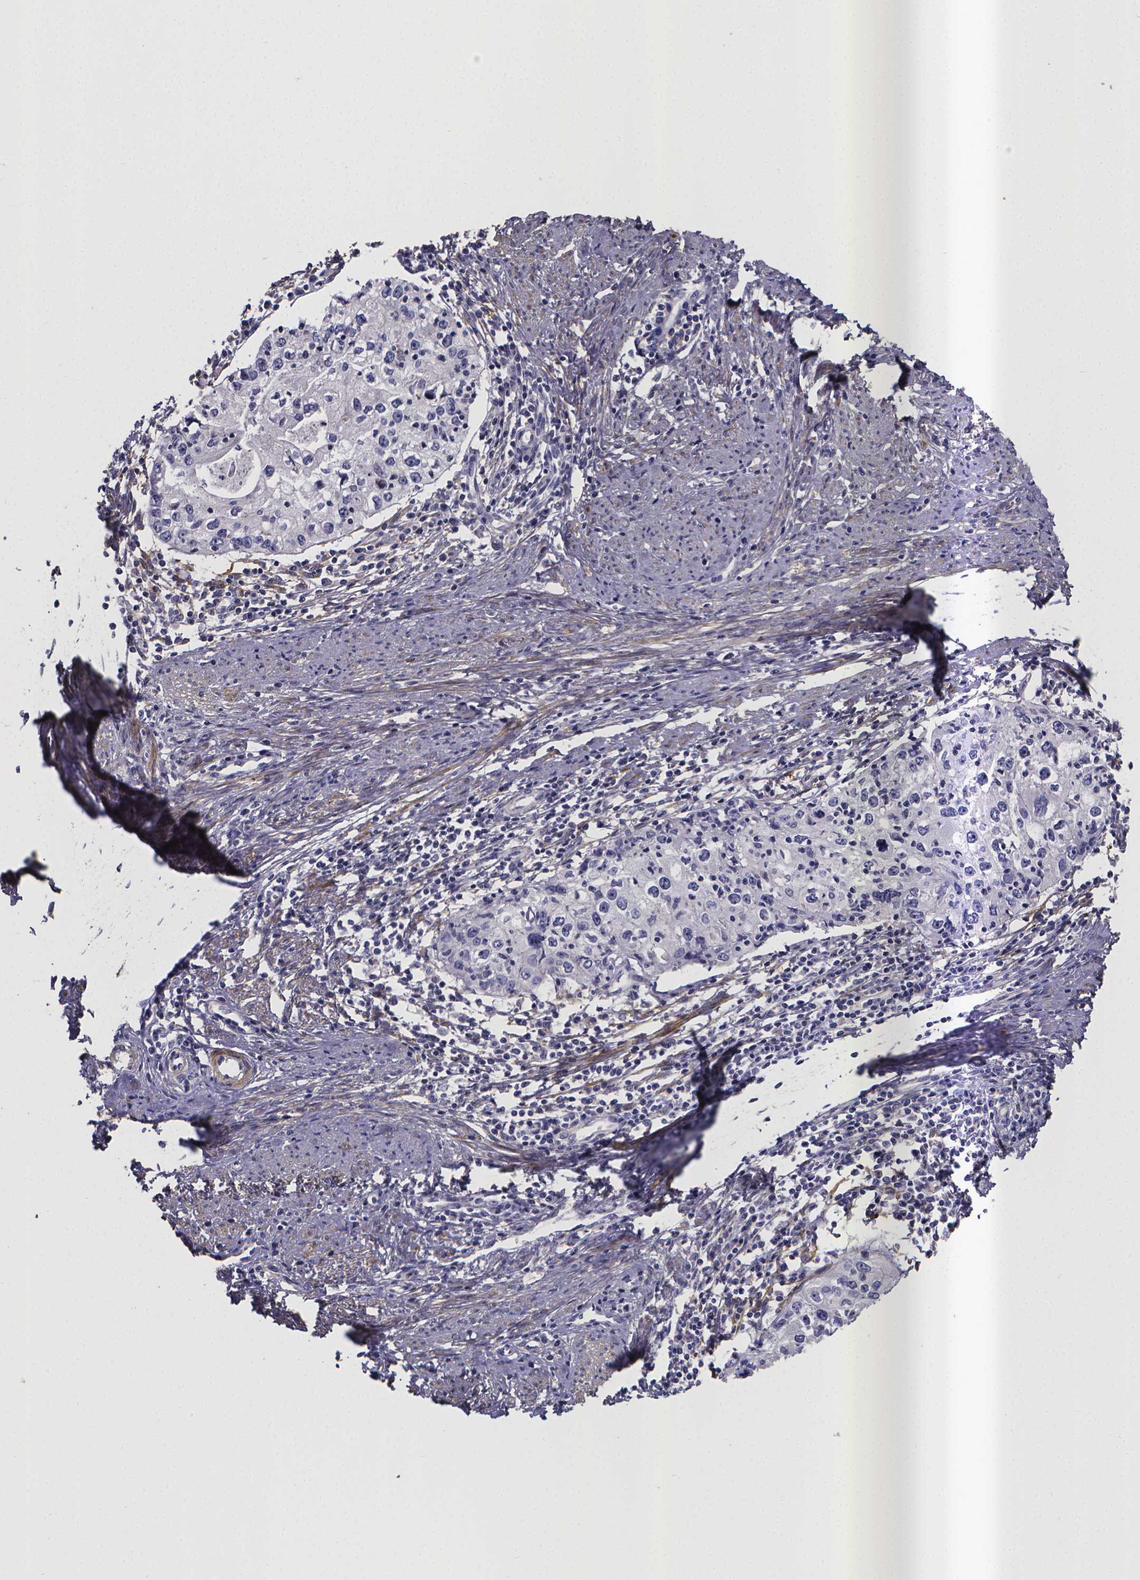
{"staining": {"intensity": "negative", "quantity": "none", "location": "none"}, "tissue": "cervical cancer", "cell_type": "Tumor cells", "image_type": "cancer", "snomed": [{"axis": "morphology", "description": "Squamous cell carcinoma, NOS"}, {"axis": "topography", "description": "Cervix"}], "caption": "High power microscopy micrograph of an immunohistochemistry (IHC) photomicrograph of cervical cancer (squamous cell carcinoma), revealing no significant expression in tumor cells.", "gene": "RERG", "patient": {"sex": "female", "age": 40}}